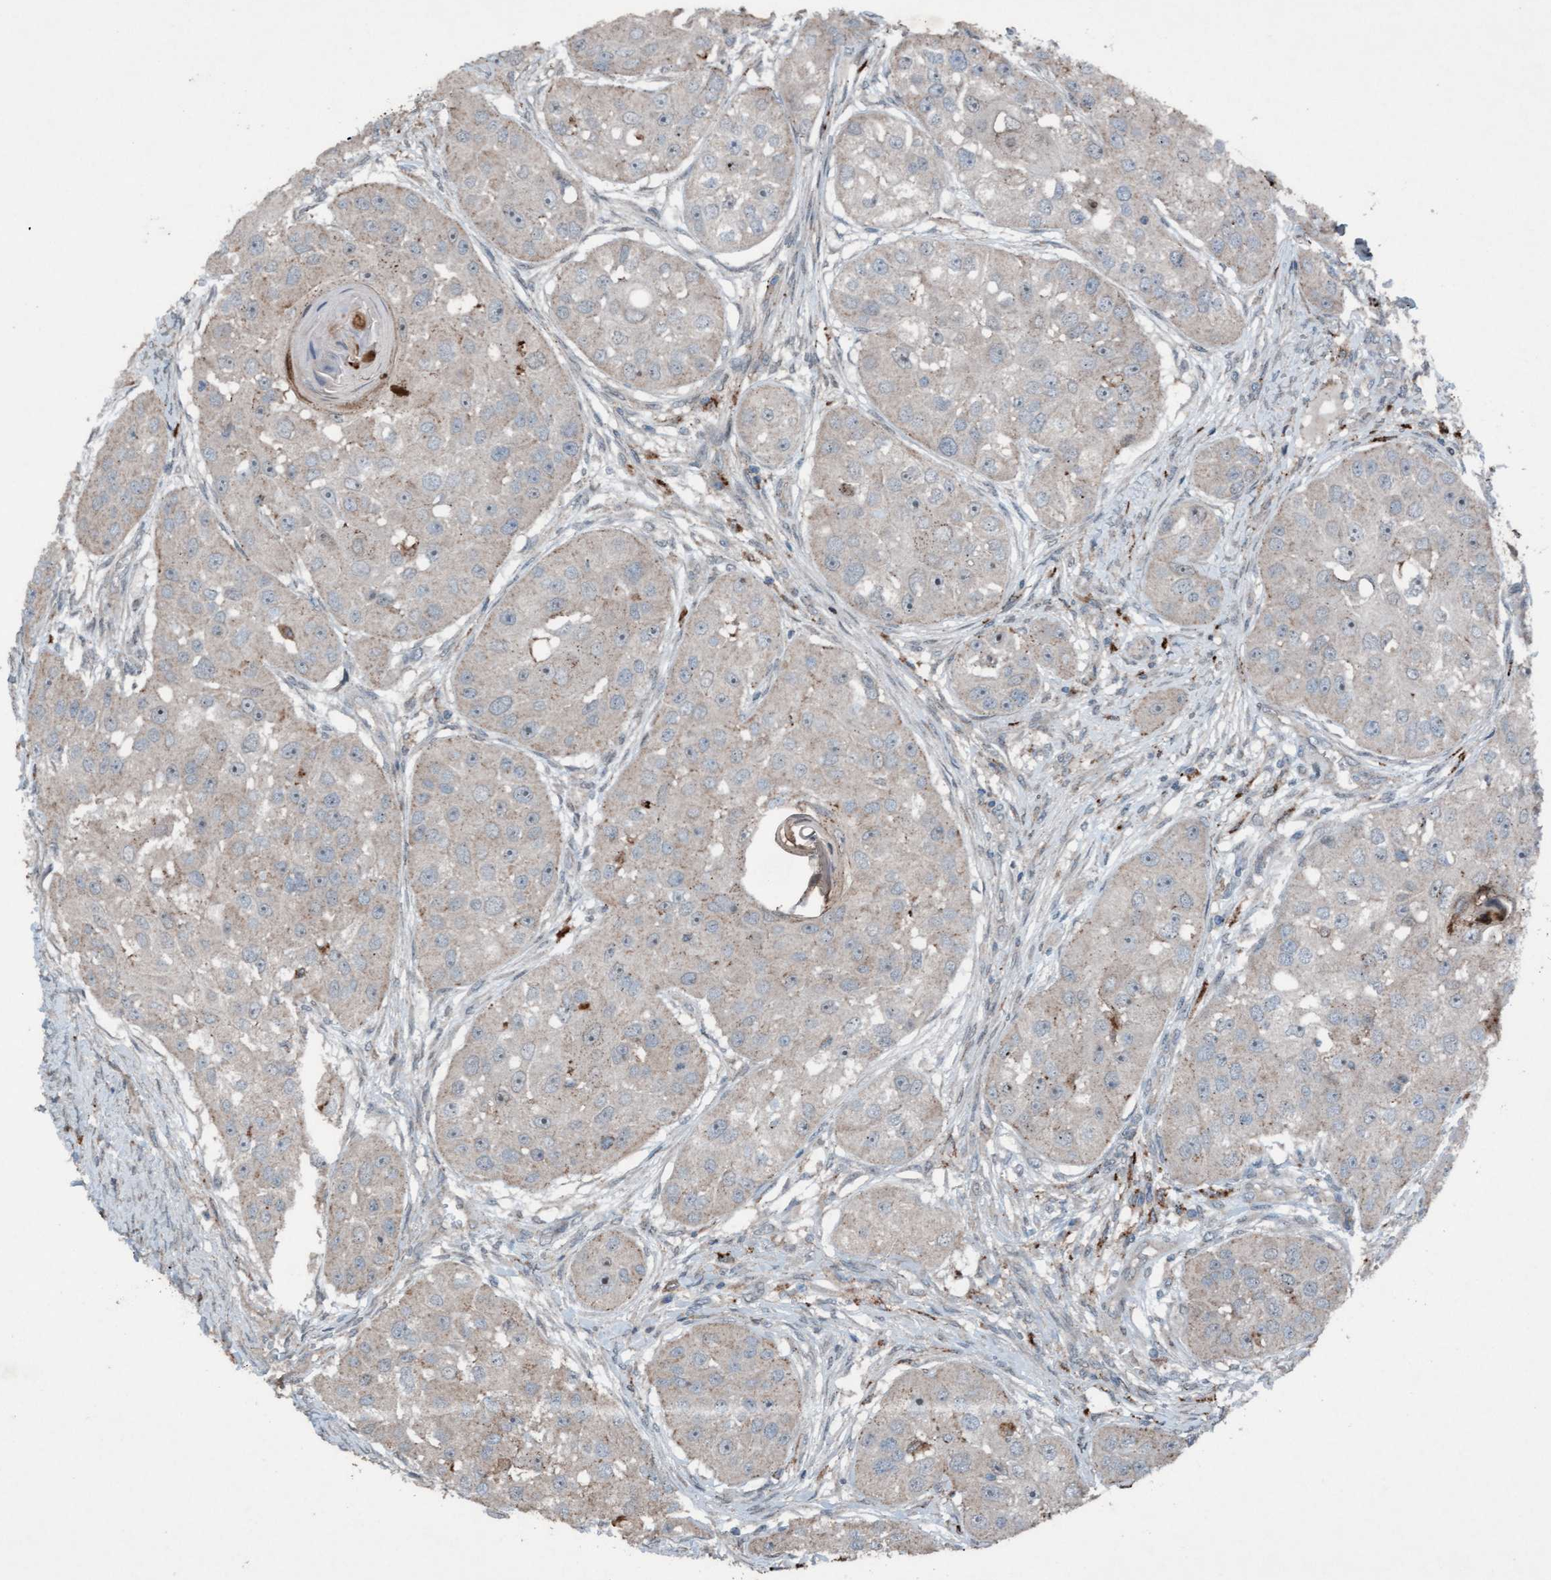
{"staining": {"intensity": "negative", "quantity": "none", "location": "none"}, "tissue": "head and neck cancer", "cell_type": "Tumor cells", "image_type": "cancer", "snomed": [{"axis": "morphology", "description": "Normal tissue, NOS"}, {"axis": "morphology", "description": "Squamous cell carcinoma, NOS"}, {"axis": "topography", "description": "Skeletal muscle"}, {"axis": "topography", "description": "Head-Neck"}], "caption": "DAB immunohistochemical staining of human squamous cell carcinoma (head and neck) exhibits no significant expression in tumor cells.", "gene": "PLXNB2", "patient": {"sex": "male", "age": 51}}